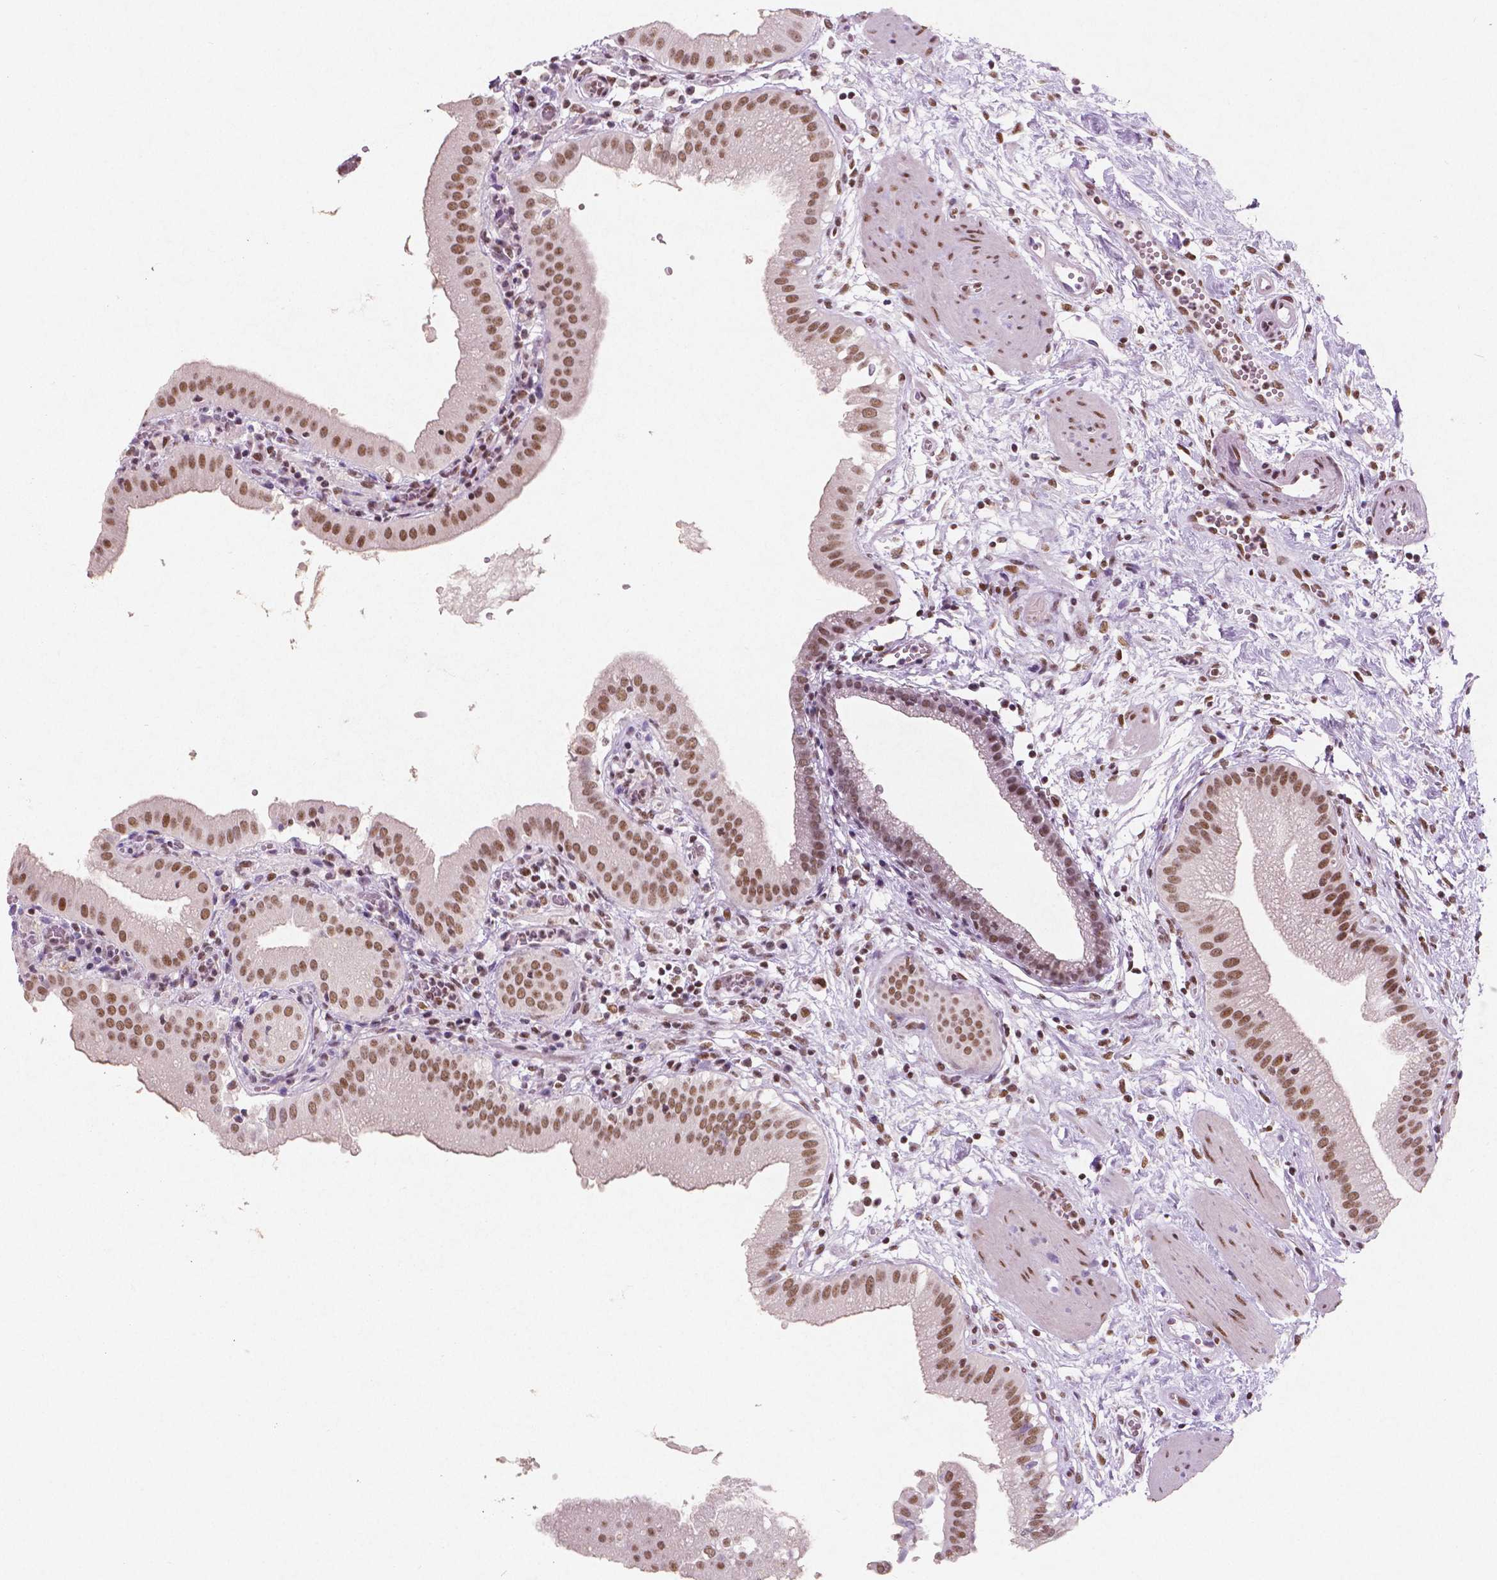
{"staining": {"intensity": "moderate", "quantity": ">75%", "location": "nuclear"}, "tissue": "gallbladder", "cell_type": "Glandular cells", "image_type": "normal", "snomed": [{"axis": "morphology", "description": "Normal tissue, NOS"}, {"axis": "topography", "description": "Gallbladder"}], "caption": "Approximately >75% of glandular cells in unremarkable gallbladder show moderate nuclear protein expression as visualized by brown immunohistochemical staining.", "gene": "BRD4", "patient": {"sex": "female", "age": 65}}